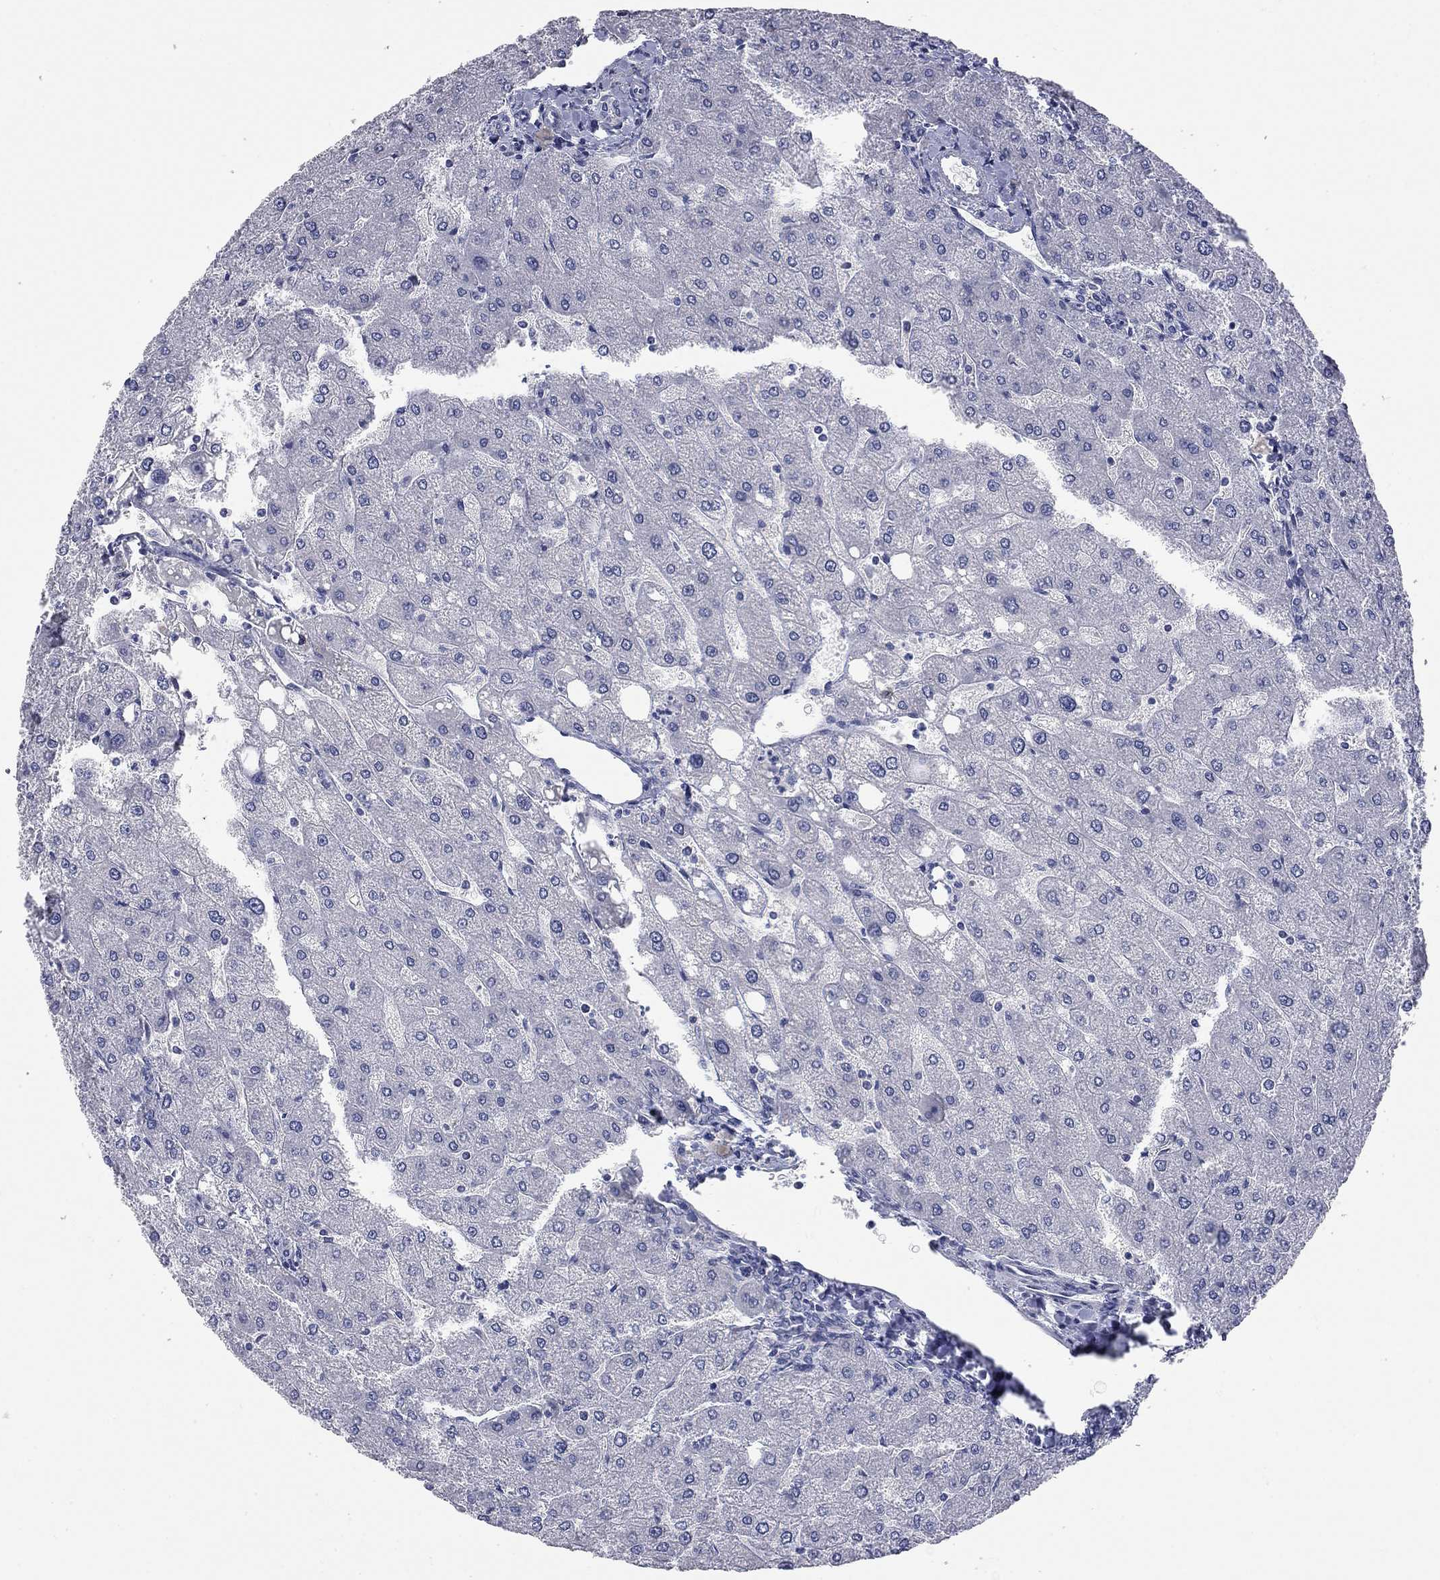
{"staining": {"intensity": "negative", "quantity": "none", "location": "none"}, "tissue": "liver", "cell_type": "Cholangiocytes", "image_type": "normal", "snomed": [{"axis": "morphology", "description": "Normal tissue, NOS"}, {"axis": "topography", "description": "Liver"}], "caption": "This is an IHC photomicrograph of unremarkable human liver. There is no staining in cholangiocytes.", "gene": "ENSG00000255639", "patient": {"sex": "male", "age": 67}}